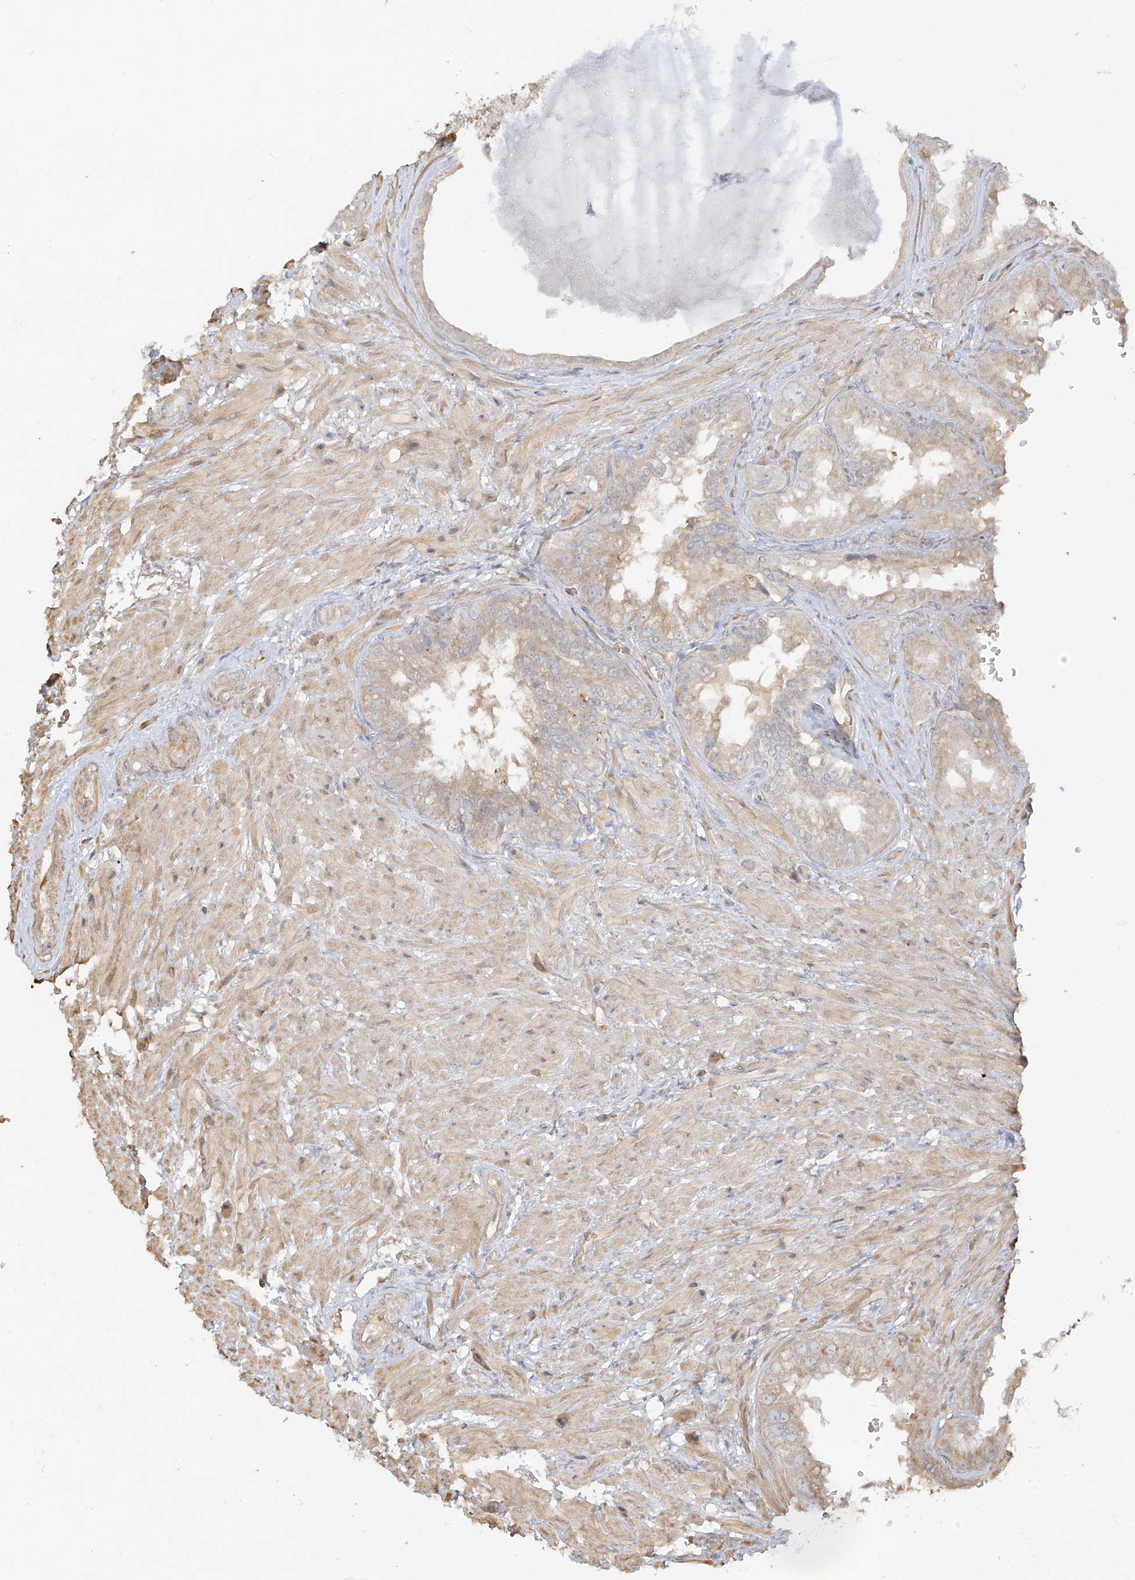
{"staining": {"intensity": "weak", "quantity": ">75%", "location": "cytoplasmic/membranous"}, "tissue": "seminal vesicle", "cell_type": "Glandular cells", "image_type": "normal", "snomed": [{"axis": "morphology", "description": "Normal tissue, NOS"}, {"axis": "topography", "description": "Seminal veicle"}, {"axis": "topography", "description": "Peripheral nerve tissue"}], "caption": "IHC of normal seminal vesicle reveals low levels of weak cytoplasmic/membranous staining in approximately >75% of glandular cells. (brown staining indicates protein expression, while blue staining denotes nuclei).", "gene": "UPK1B", "patient": {"sex": "male", "age": 63}}